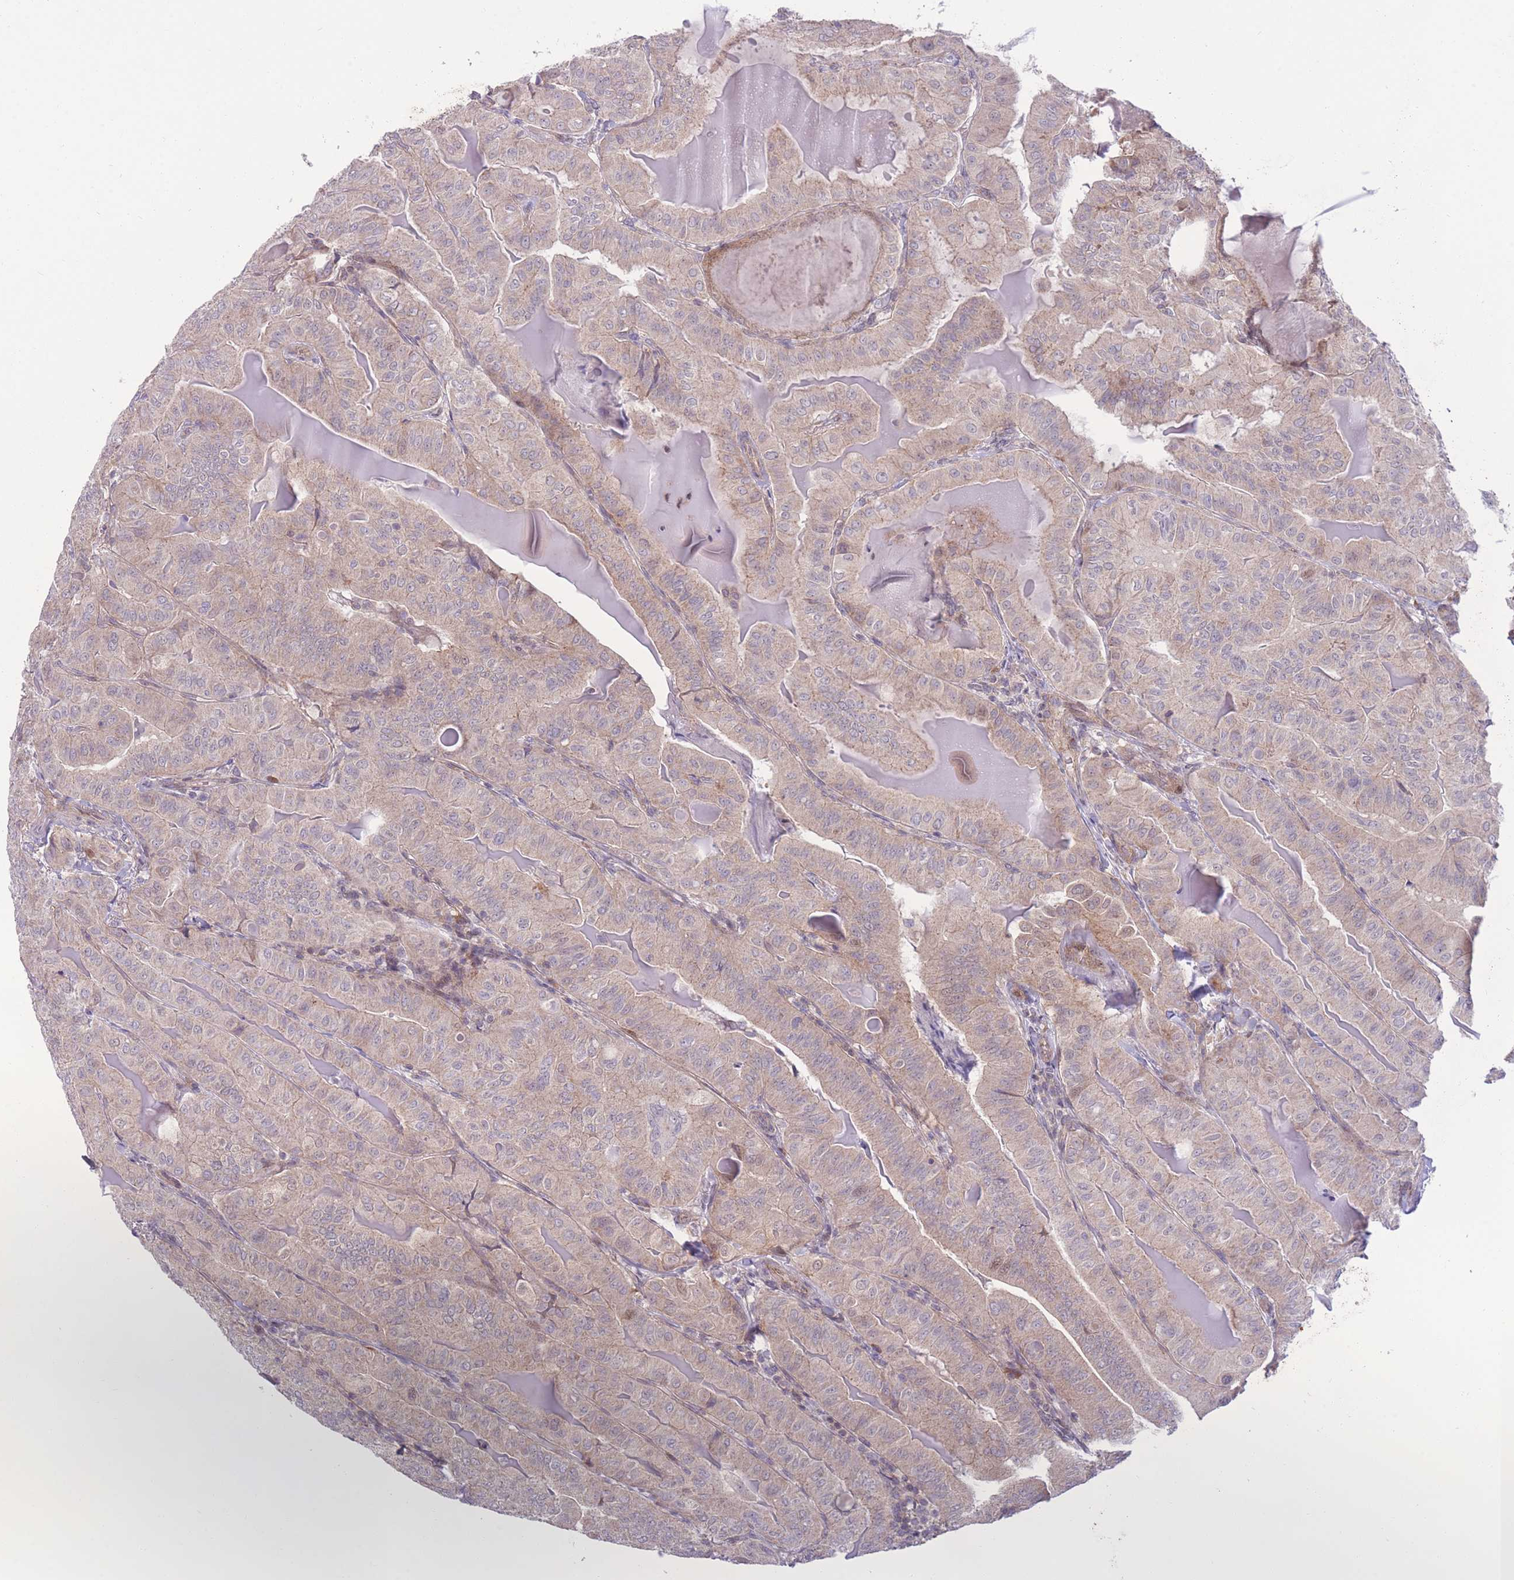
{"staining": {"intensity": "weak", "quantity": "25%-75%", "location": "cytoplasmic/membranous"}, "tissue": "thyroid cancer", "cell_type": "Tumor cells", "image_type": "cancer", "snomed": [{"axis": "morphology", "description": "Papillary adenocarcinoma, NOS"}, {"axis": "topography", "description": "Thyroid gland"}], "caption": "Immunohistochemical staining of human thyroid cancer shows low levels of weak cytoplasmic/membranous protein positivity in approximately 25%-75% of tumor cells.", "gene": "RIC8A", "patient": {"sex": "female", "age": 68}}